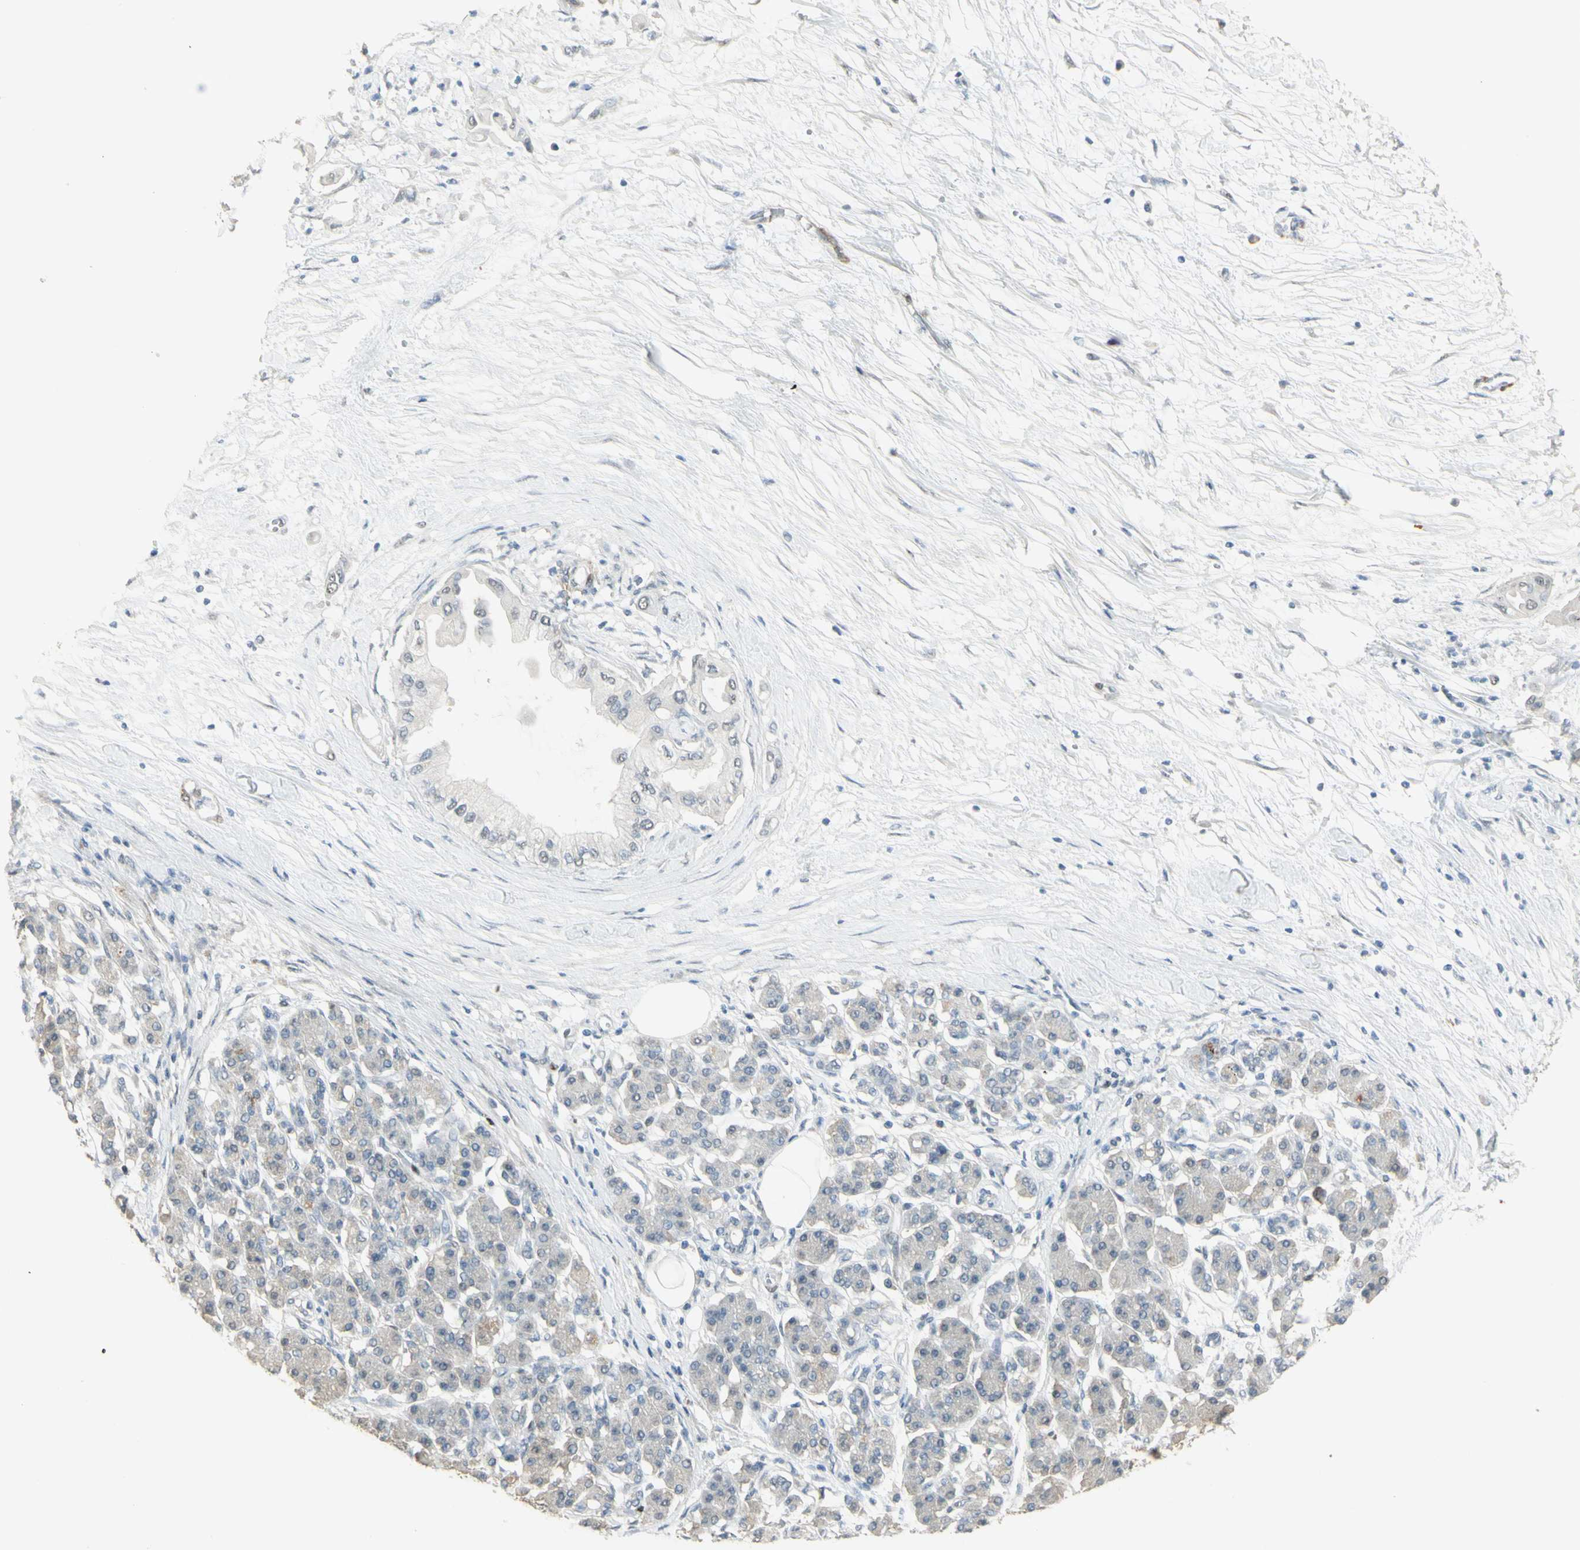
{"staining": {"intensity": "negative", "quantity": "none", "location": "none"}, "tissue": "pancreatic cancer", "cell_type": "Tumor cells", "image_type": "cancer", "snomed": [{"axis": "morphology", "description": "Adenocarcinoma, NOS"}, {"axis": "morphology", "description": "Adenocarcinoma, metastatic, NOS"}, {"axis": "topography", "description": "Lymph node"}, {"axis": "topography", "description": "Pancreas"}, {"axis": "topography", "description": "Duodenum"}], "caption": "IHC of pancreatic cancer (metastatic adenocarcinoma) shows no staining in tumor cells. The staining is performed using DAB (3,3'-diaminobenzidine) brown chromogen with nuclei counter-stained in using hematoxylin.", "gene": "MUC3A", "patient": {"sex": "female", "age": 64}}